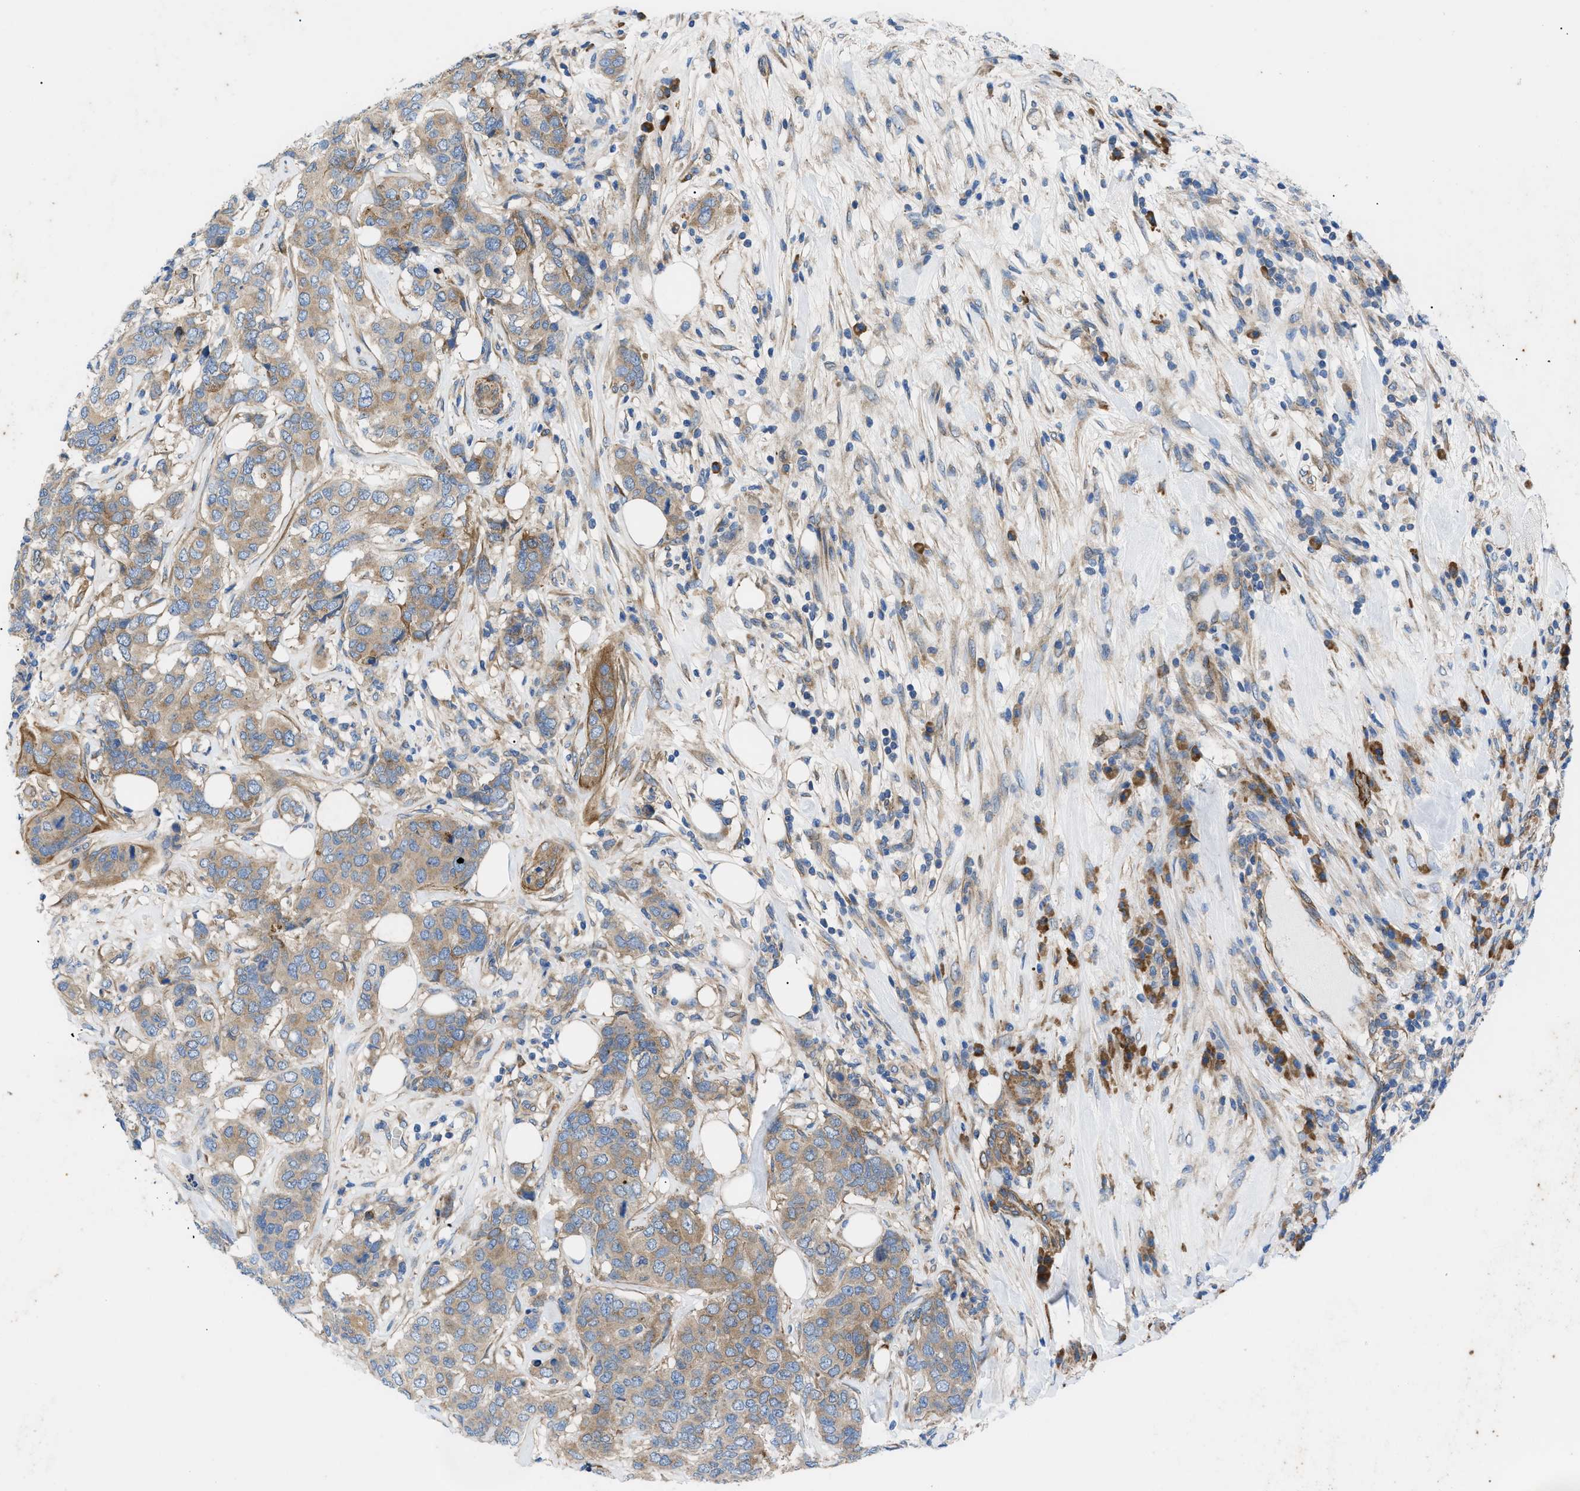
{"staining": {"intensity": "moderate", "quantity": ">75%", "location": "cytoplasmic/membranous"}, "tissue": "breast cancer", "cell_type": "Tumor cells", "image_type": "cancer", "snomed": [{"axis": "morphology", "description": "Lobular carcinoma"}, {"axis": "topography", "description": "Breast"}], "caption": "Protein expression by IHC displays moderate cytoplasmic/membranous expression in about >75% of tumor cells in lobular carcinoma (breast).", "gene": "HSPB8", "patient": {"sex": "female", "age": 59}}